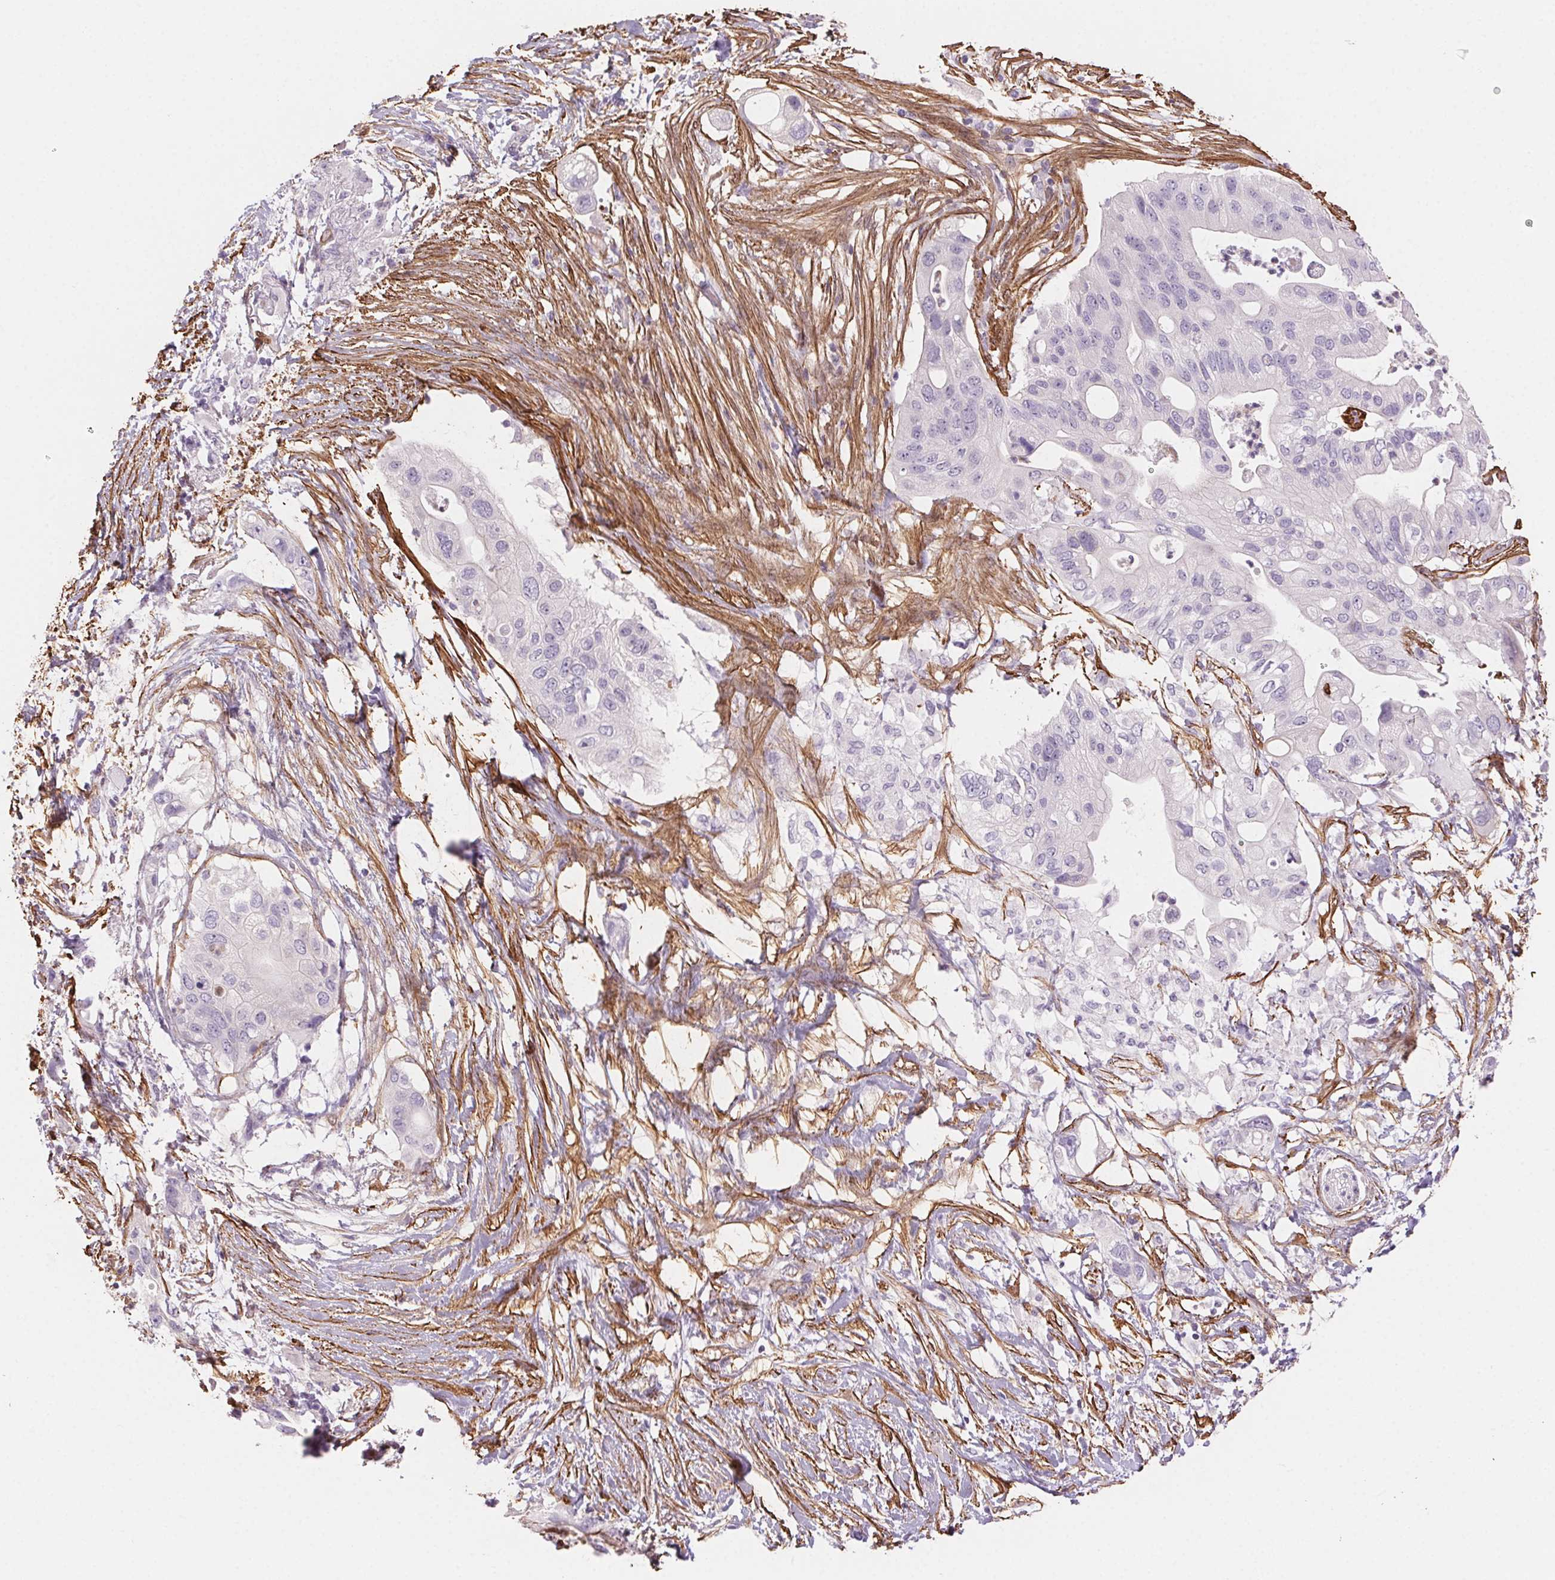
{"staining": {"intensity": "negative", "quantity": "none", "location": "none"}, "tissue": "pancreatic cancer", "cell_type": "Tumor cells", "image_type": "cancer", "snomed": [{"axis": "morphology", "description": "Adenocarcinoma, NOS"}, {"axis": "topography", "description": "Pancreas"}], "caption": "IHC of adenocarcinoma (pancreatic) demonstrates no staining in tumor cells. (DAB immunohistochemistry (IHC), high magnification).", "gene": "GPX8", "patient": {"sex": "female", "age": 72}}